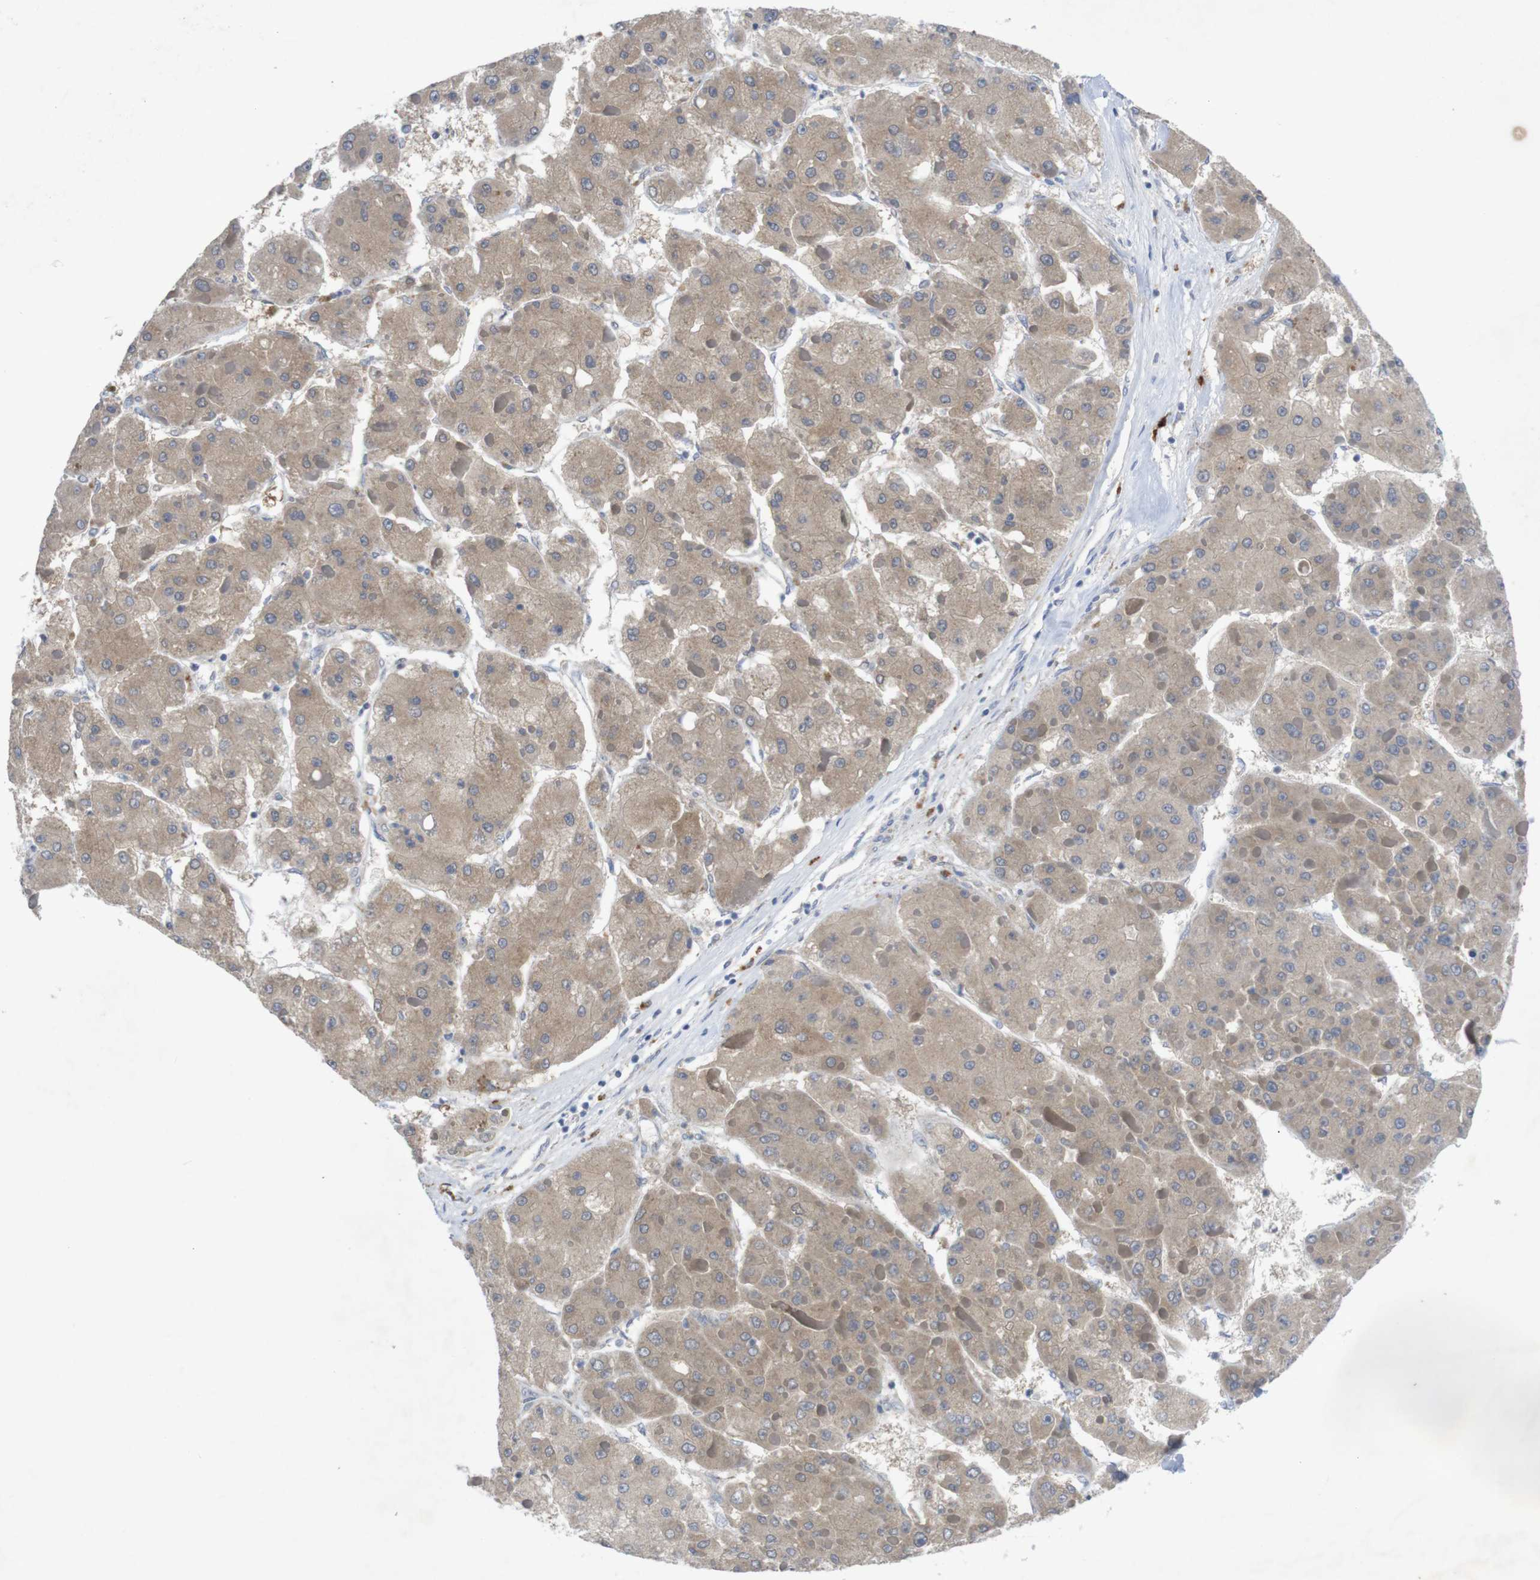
{"staining": {"intensity": "moderate", "quantity": ">75%", "location": "cytoplasmic/membranous"}, "tissue": "liver cancer", "cell_type": "Tumor cells", "image_type": "cancer", "snomed": [{"axis": "morphology", "description": "Carcinoma, Hepatocellular, NOS"}, {"axis": "topography", "description": "Liver"}], "caption": "Brown immunohistochemical staining in liver cancer exhibits moderate cytoplasmic/membranous staining in approximately >75% of tumor cells.", "gene": "BCAR3", "patient": {"sex": "female", "age": 73}}